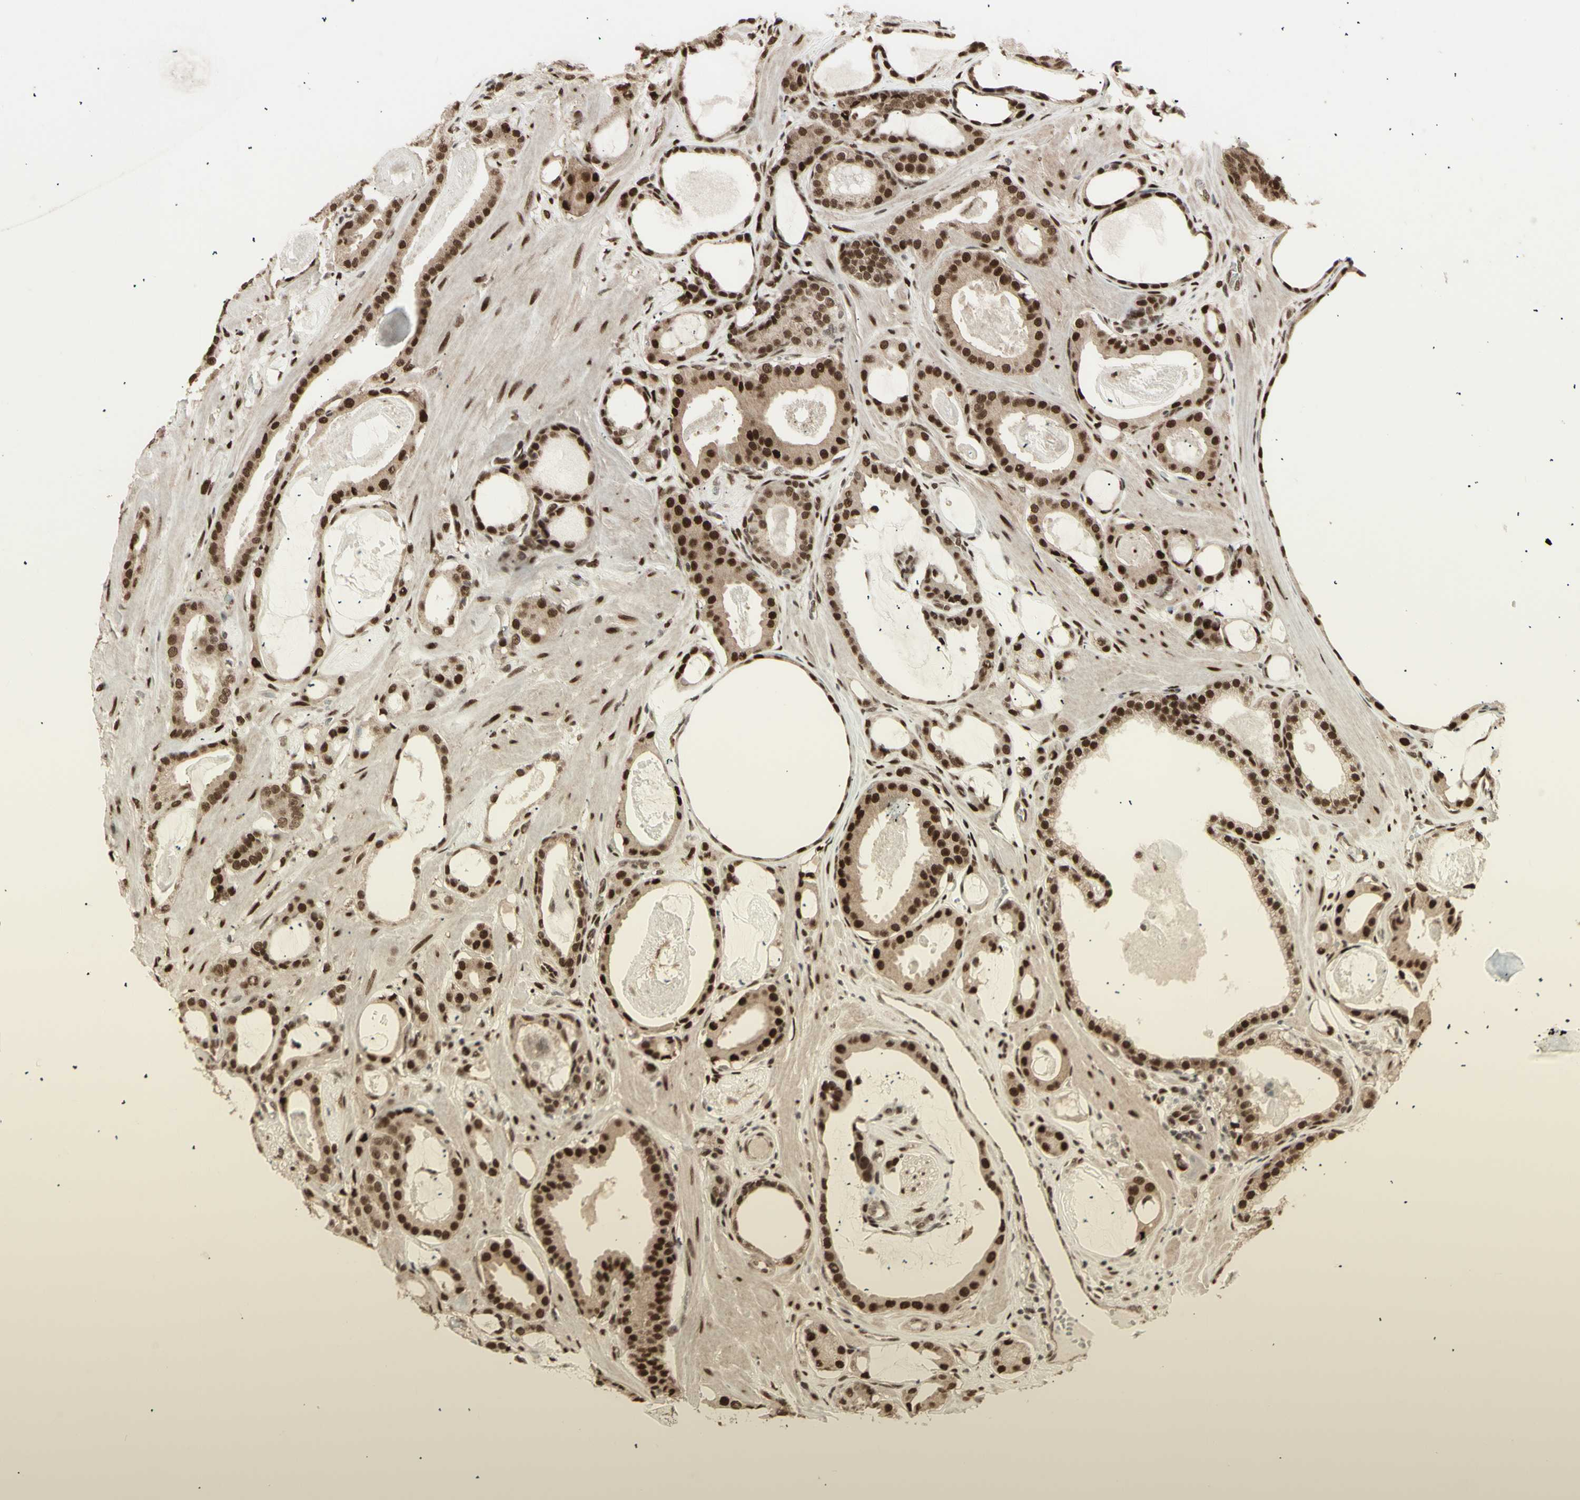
{"staining": {"intensity": "strong", "quantity": ">75%", "location": "cytoplasmic/membranous,nuclear"}, "tissue": "prostate cancer", "cell_type": "Tumor cells", "image_type": "cancer", "snomed": [{"axis": "morphology", "description": "Adenocarcinoma, Low grade"}, {"axis": "topography", "description": "Prostate"}], "caption": "Protein expression analysis of prostate adenocarcinoma (low-grade) displays strong cytoplasmic/membranous and nuclear expression in about >75% of tumor cells. (DAB (3,3'-diaminobenzidine) = brown stain, brightfield microscopy at high magnification).", "gene": "CBX1", "patient": {"sex": "male", "age": 53}}